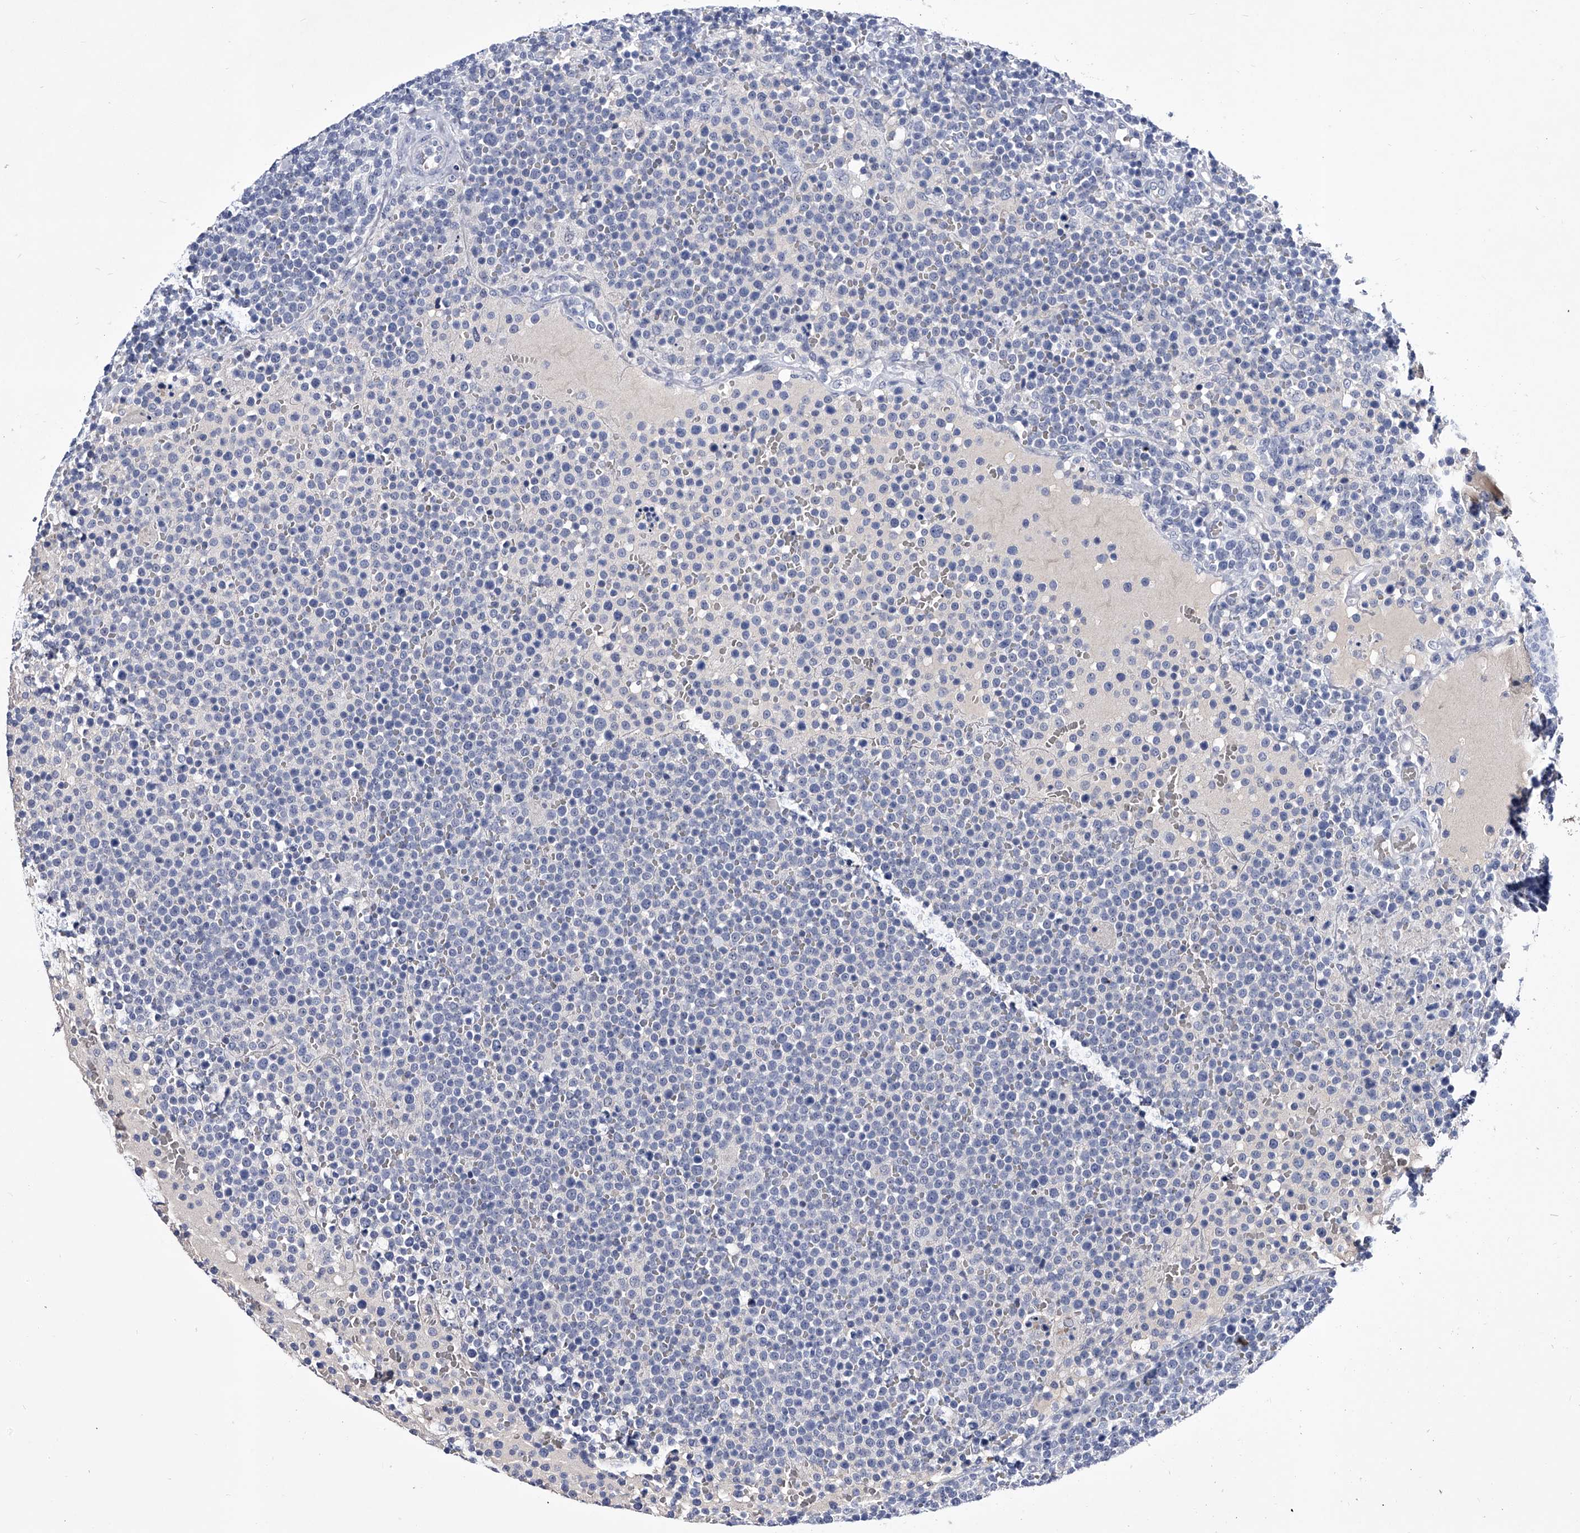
{"staining": {"intensity": "negative", "quantity": "none", "location": "none"}, "tissue": "lymphoma", "cell_type": "Tumor cells", "image_type": "cancer", "snomed": [{"axis": "morphology", "description": "Malignant lymphoma, non-Hodgkin's type, High grade"}, {"axis": "topography", "description": "Lymph node"}], "caption": "IHC of human lymphoma shows no positivity in tumor cells.", "gene": "CRISP2", "patient": {"sex": "male", "age": 61}}